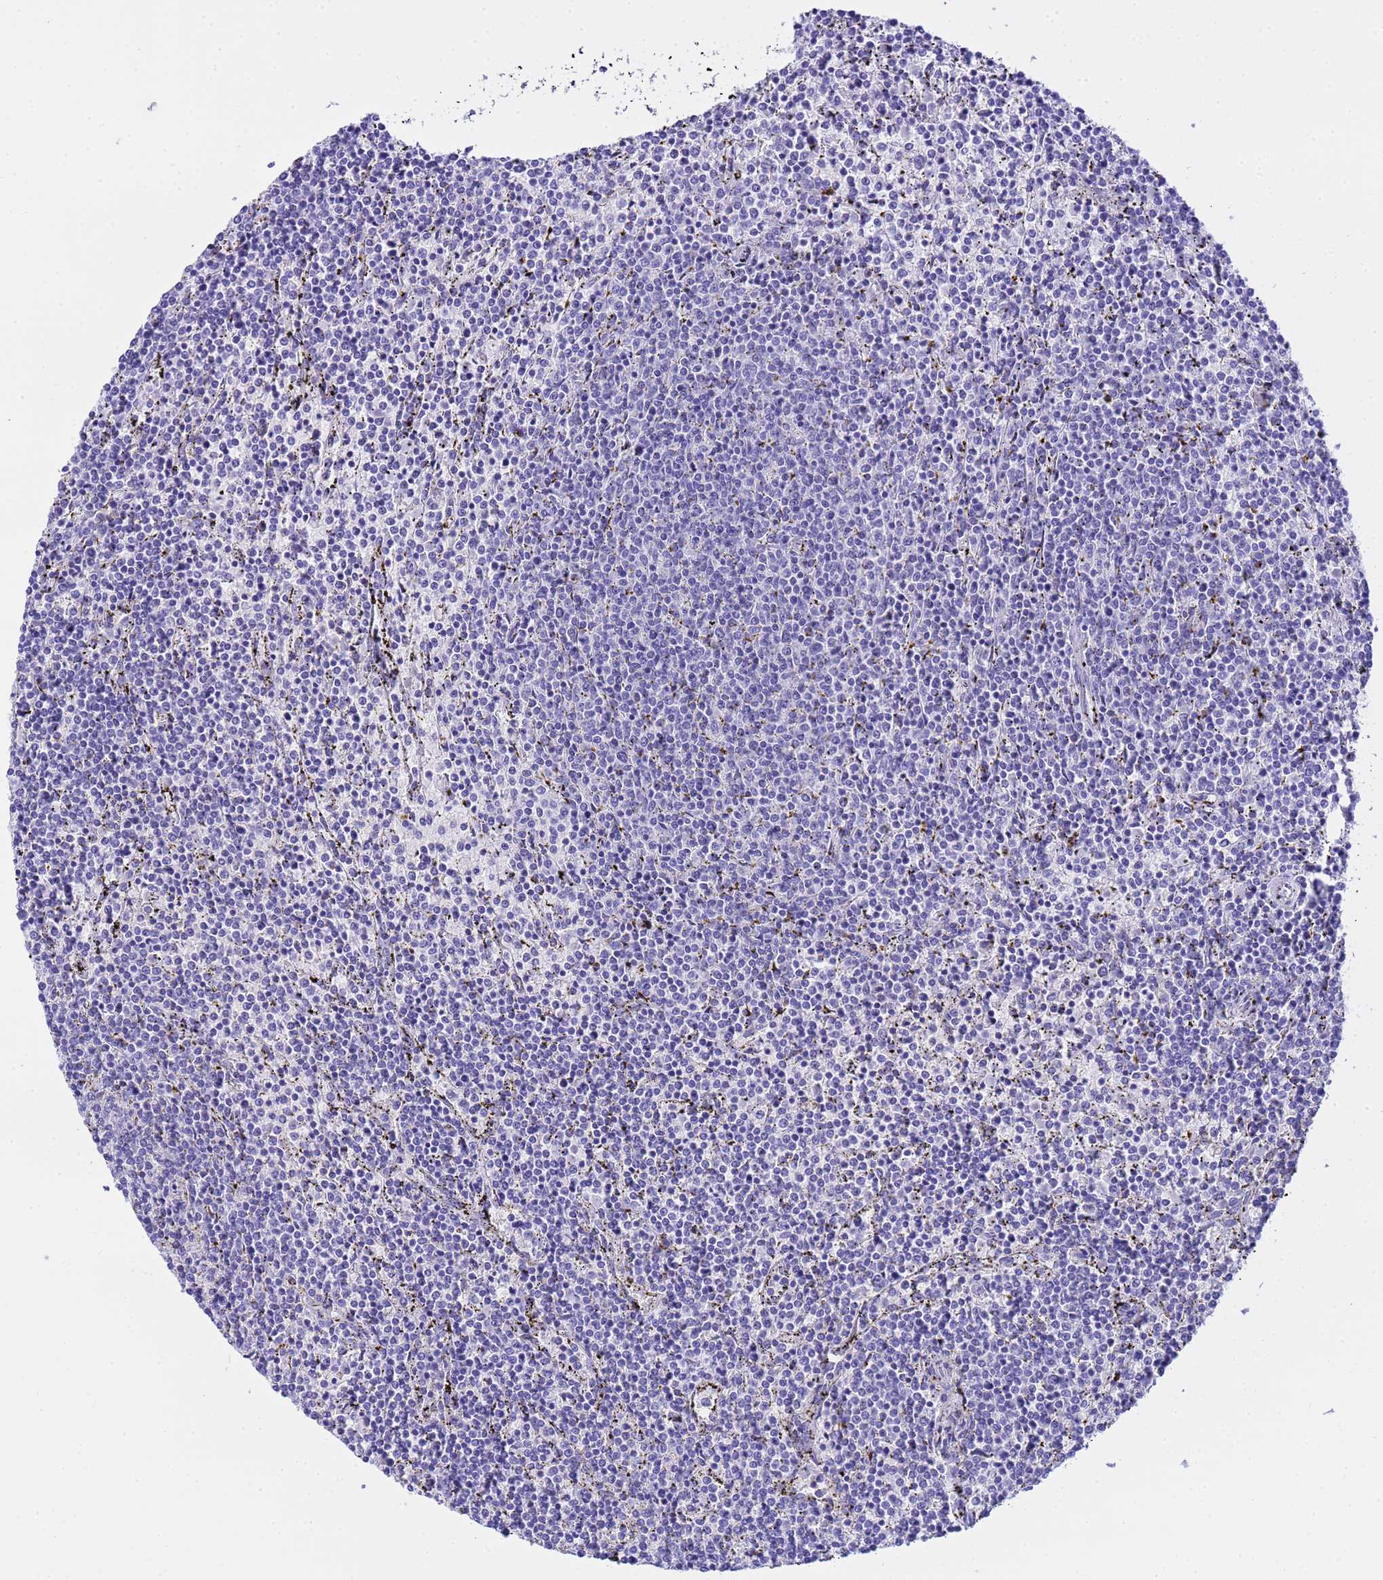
{"staining": {"intensity": "negative", "quantity": "none", "location": "none"}, "tissue": "lymphoma", "cell_type": "Tumor cells", "image_type": "cancer", "snomed": [{"axis": "morphology", "description": "Malignant lymphoma, non-Hodgkin's type, Low grade"}, {"axis": "topography", "description": "Spleen"}], "caption": "IHC image of neoplastic tissue: malignant lymphoma, non-Hodgkin's type (low-grade) stained with DAB (3,3'-diaminobenzidine) exhibits no significant protein expression in tumor cells.", "gene": "AQP12A", "patient": {"sex": "female", "age": 50}}